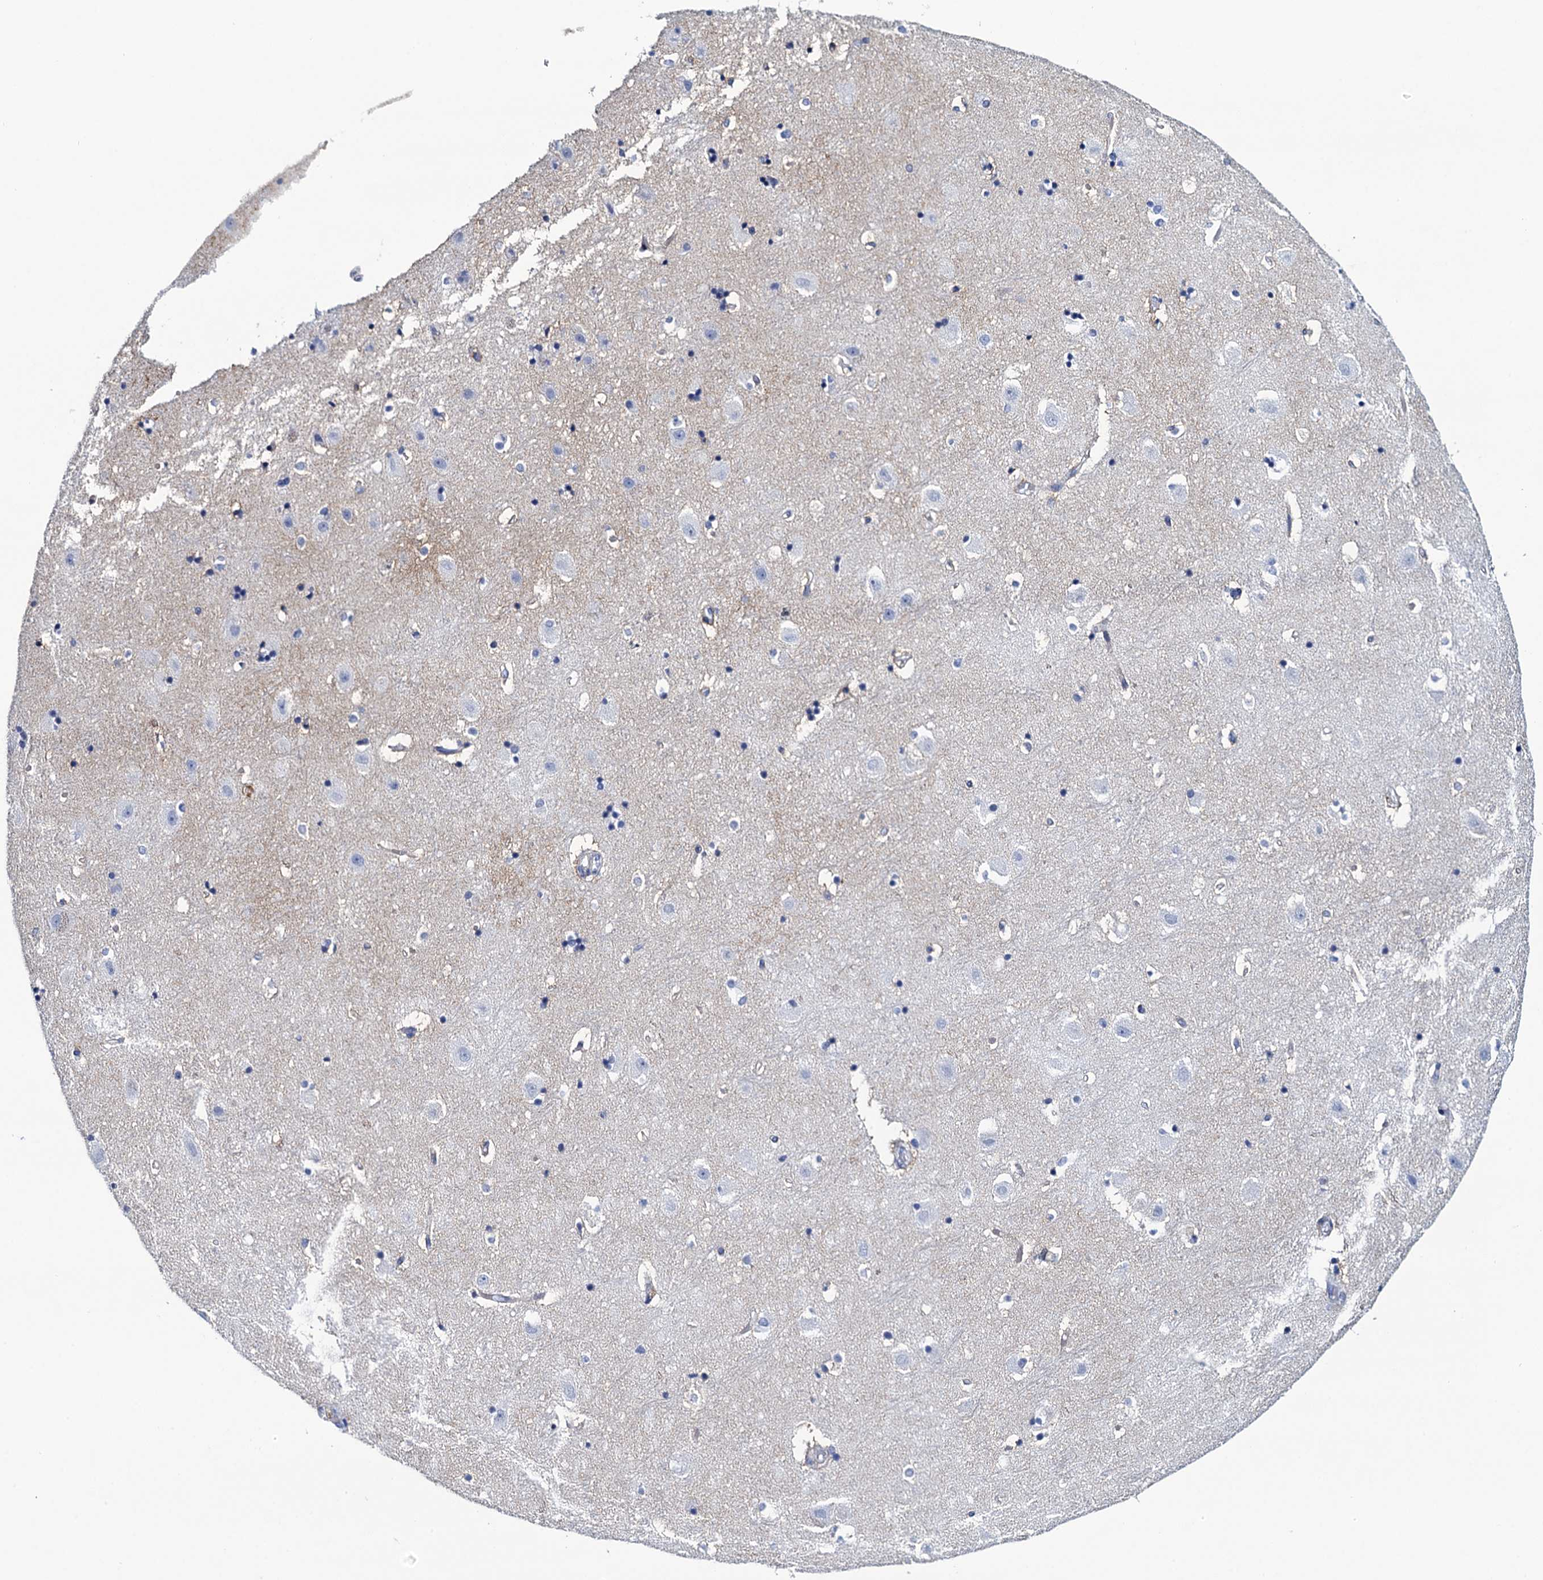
{"staining": {"intensity": "negative", "quantity": "none", "location": "none"}, "tissue": "hippocampus", "cell_type": "Glial cells", "image_type": "normal", "snomed": [{"axis": "morphology", "description": "Normal tissue, NOS"}, {"axis": "topography", "description": "Hippocampus"}], "caption": "Histopathology image shows no significant protein staining in glial cells of unremarkable hippocampus. The staining was performed using DAB (3,3'-diaminobenzidine) to visualize the protein expression in brown, while the nuclei were stained in blue with hematoxylin (Magnification: 20x).", "gene": "RHCG", "patient": {"sex": "female", "age": 52}}